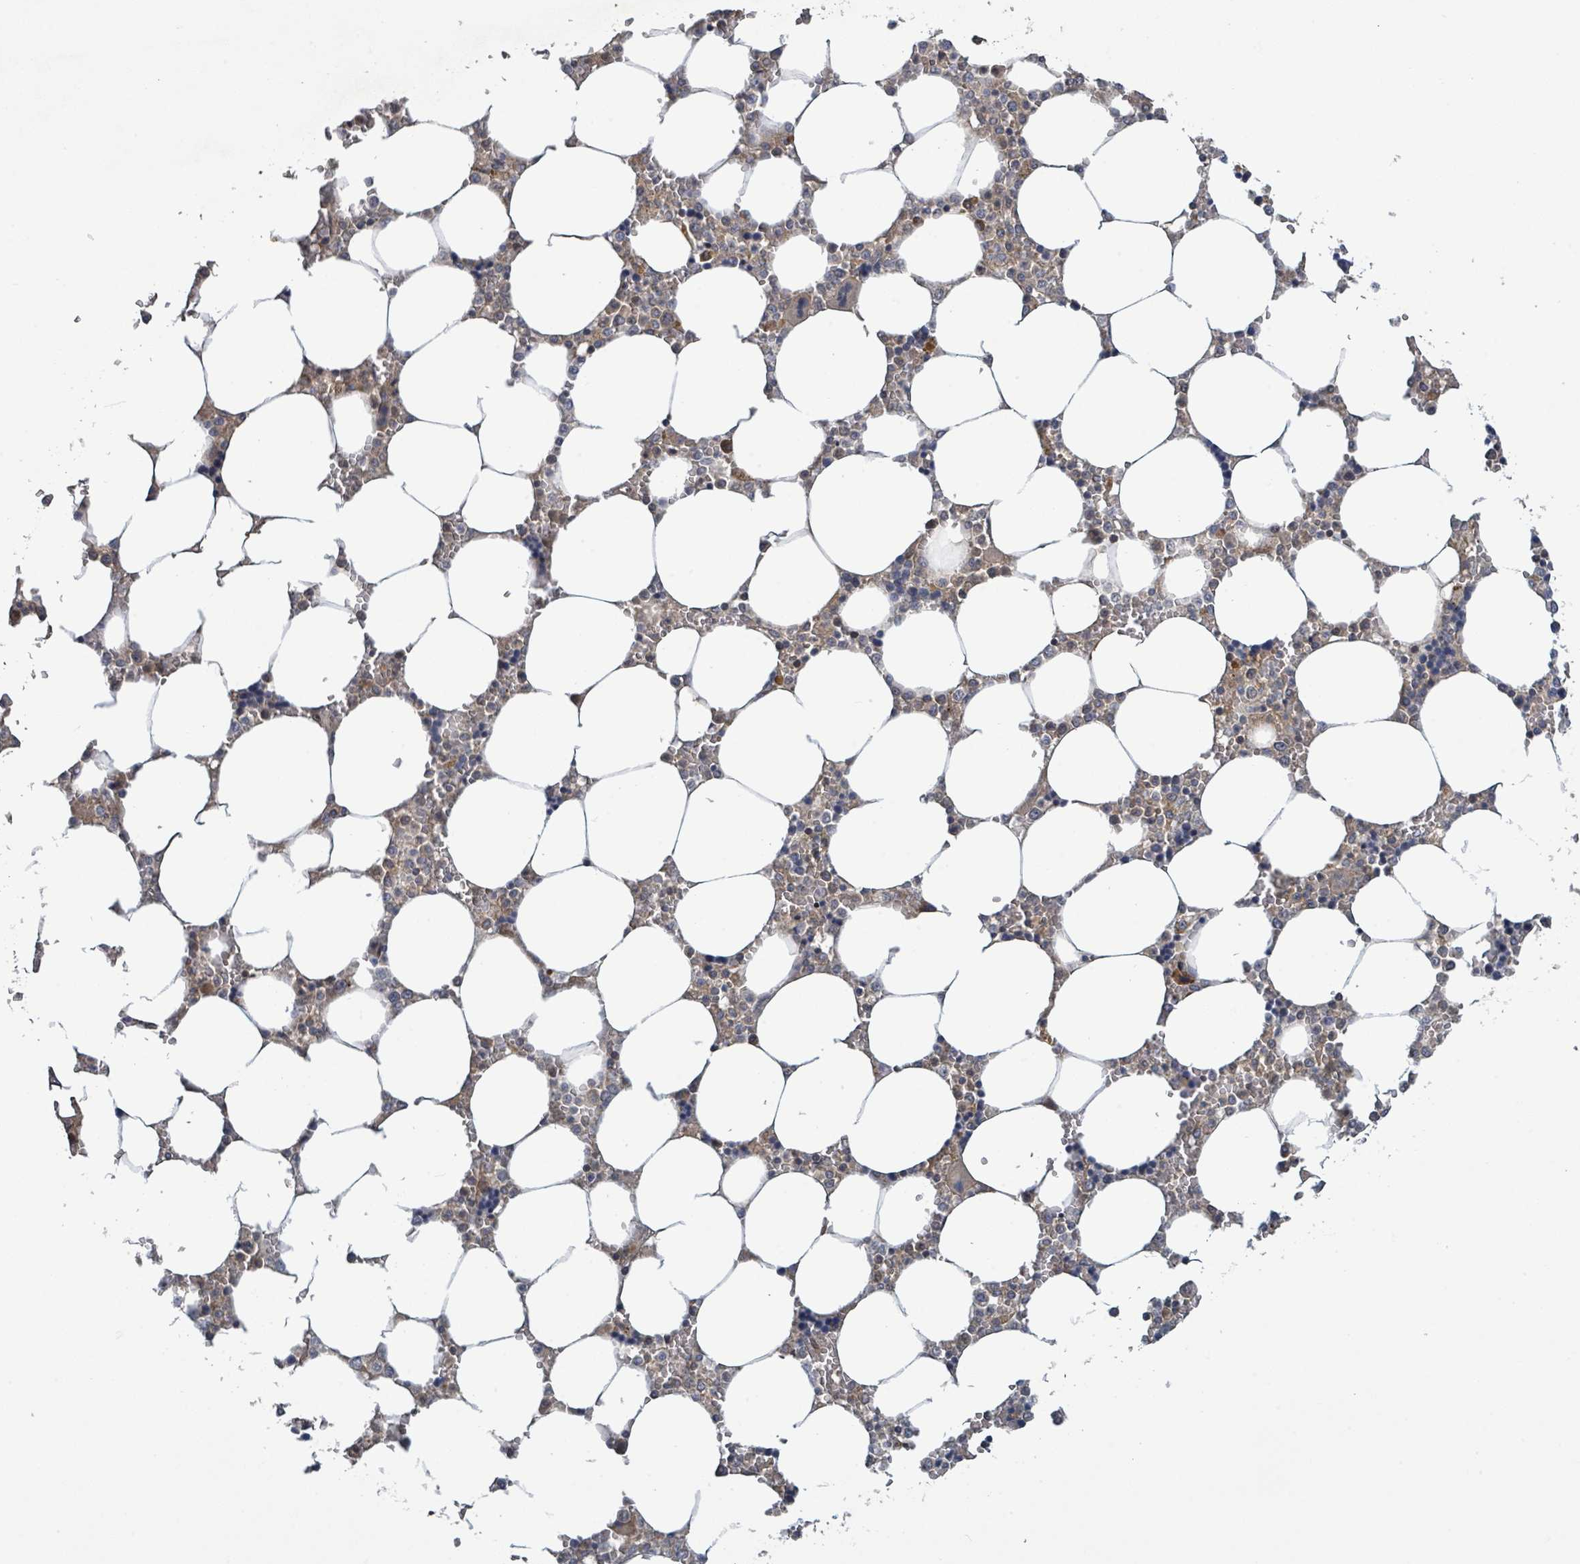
{"staining": {"intensity": "moderate", "quantity": "<25%", "location": "cytoplasmic/membranous"}, "tissue": "bone marrow", "cell_type": "Hematopoietic cells", "image_type": "normal", "snomed": [{"axis": "morphology", "description": "Normal tissue, NOS"}, {"axis": "topography", "description": "Bone marrow"}], "caption": "Immunohistochemistry micrograph of unremarkable human bone marrow stained for a protein (brown), which reveals low levels of moderate cytoplasmic/membranous expression in approximately <25% of hematopoietic cells.", "gene": "ITGA11", "patient": {"sex": "male", "age": 64}}